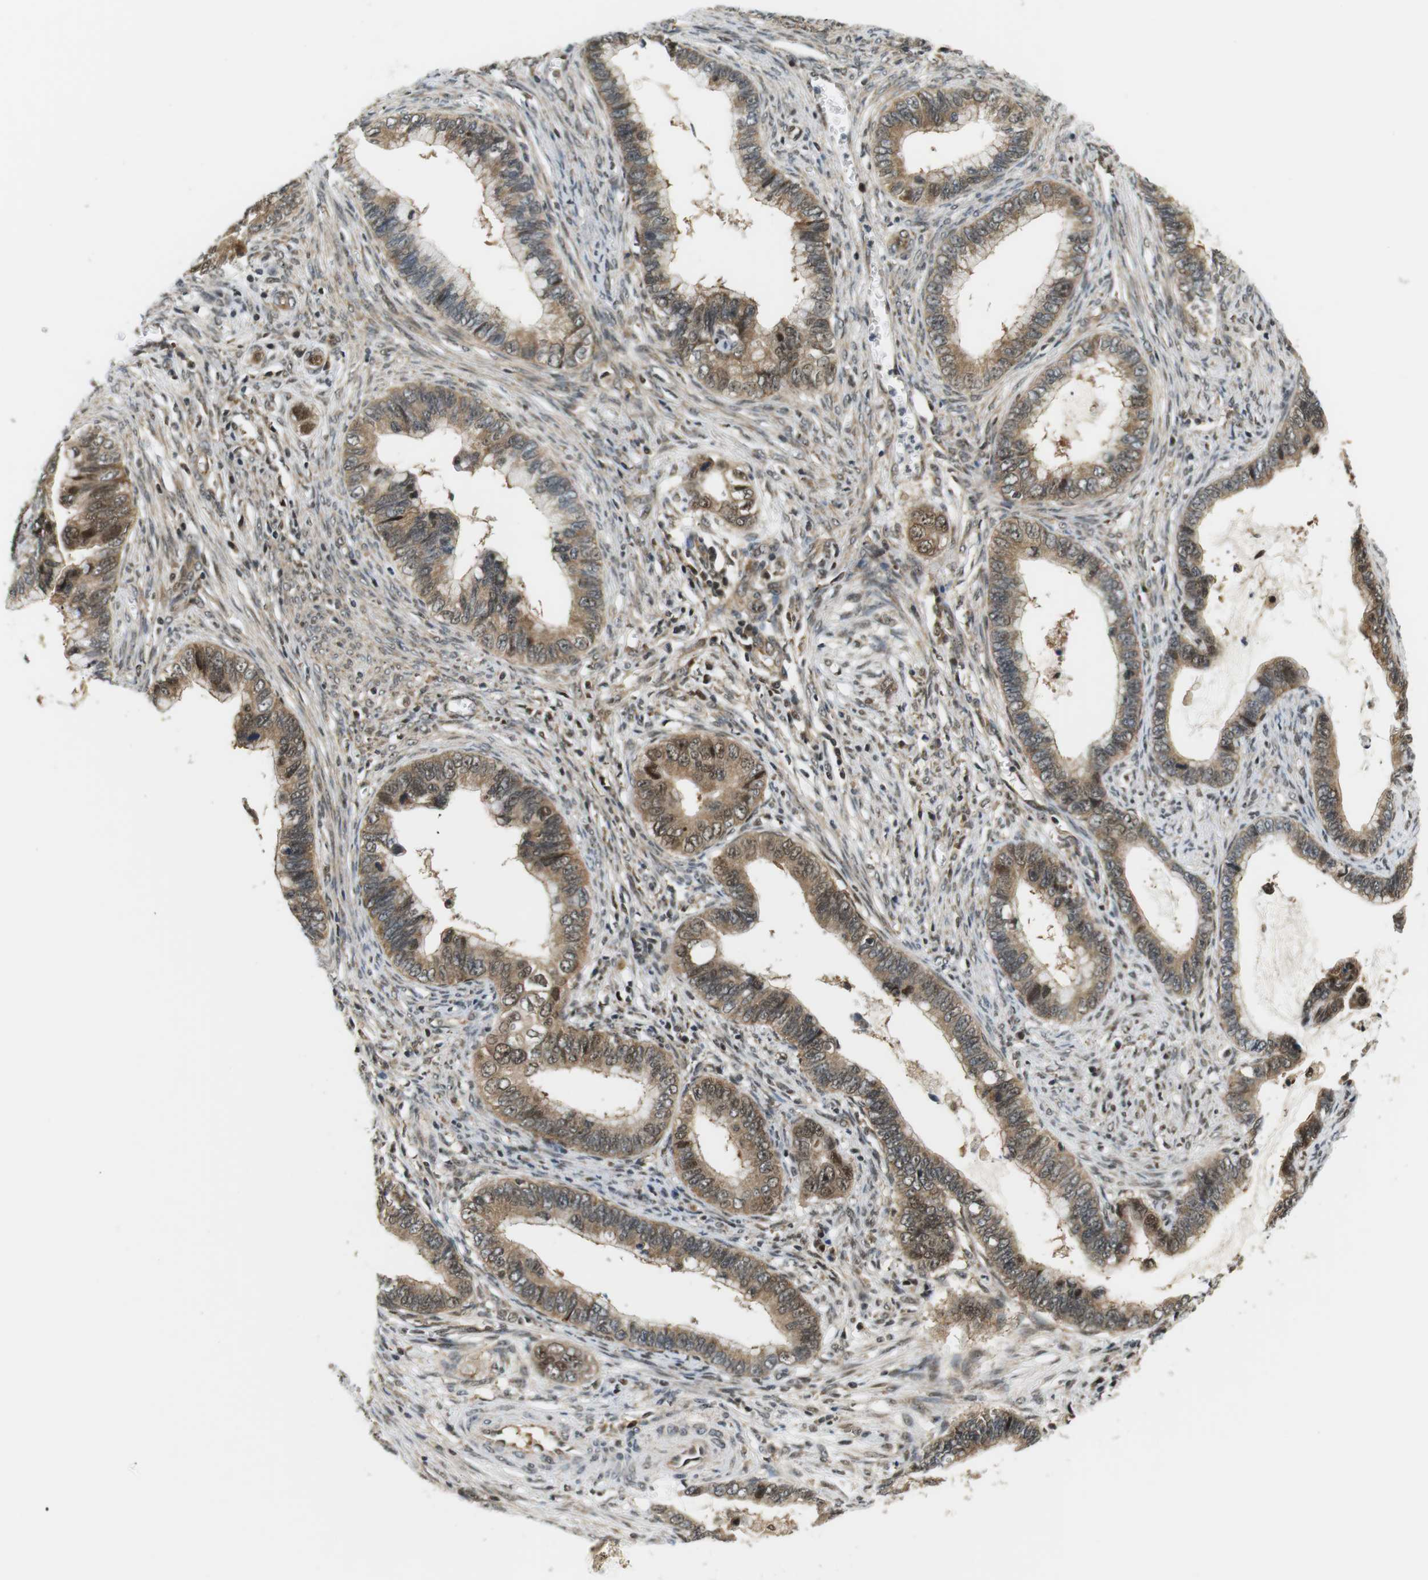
{"staining": {"intensity": "moderate", "quantity": ">75%", "location": "cytoplasmic/membranous,nuclear"}, "tissue": "cervical cancer", "cell_type": "Tumor cells", "image_type": "cancer", "snomed": [{"axis": "morphology", "description": "Adenocarcinoma, NOS"}, {"axis": "topography", "description": "Cervix"}], "caption": "The micrograph shows immunohistochemical staining of cervical adenocarcinoma. There is moderate cytoplasmic/membranous and nuclear positivity is seen in approximately >75% of tumor cells. The staining was performed using DAB (3,3'-diaminobenzidine), with brown indicating positive protein expression. Nuclei are stained blue with hematoxylin.", "gene": "CSNK2B", "patient": {"sex": "female", "age": 44}}